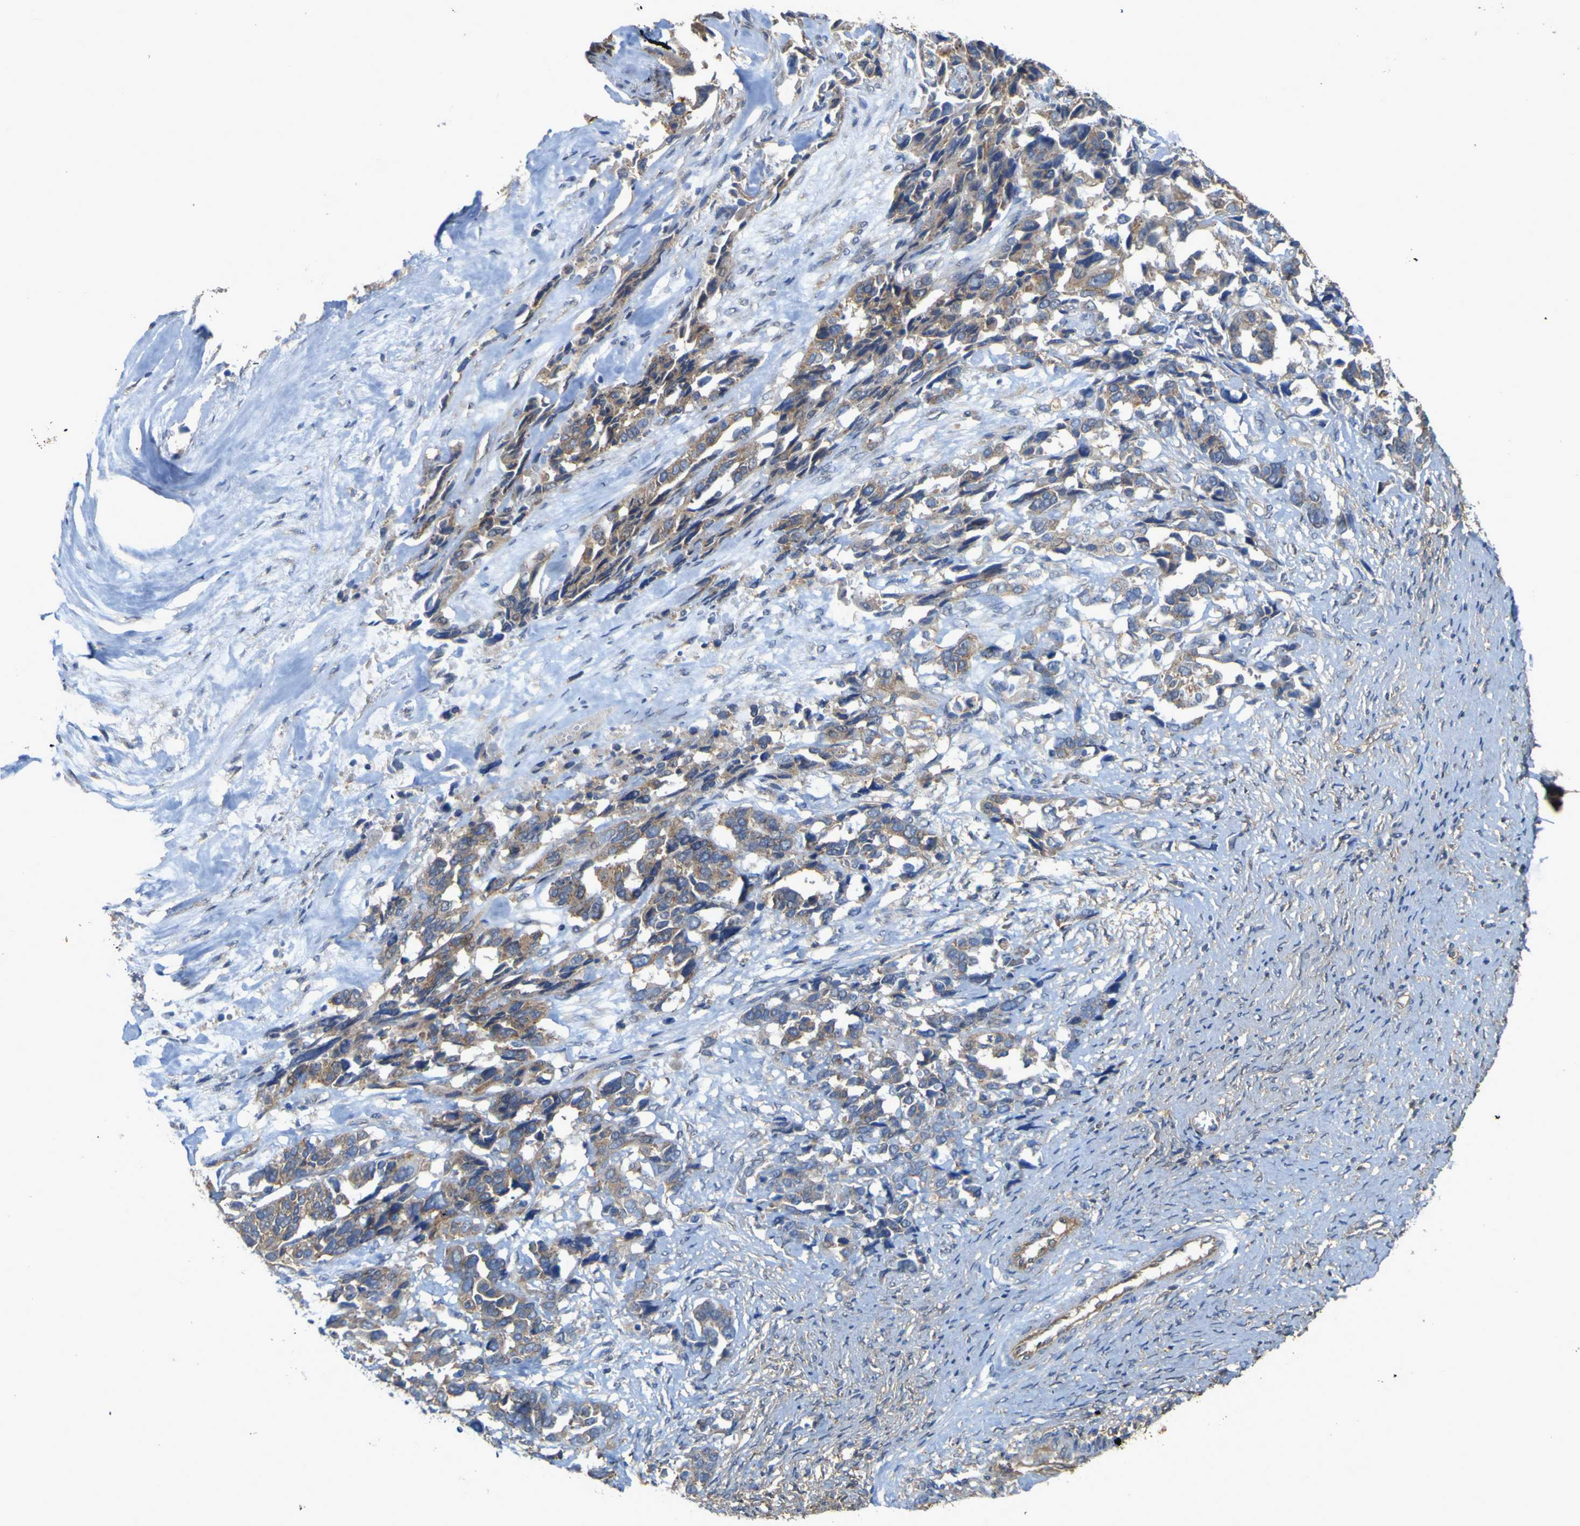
{"staining": {"intensity": "moderate", "quantity": ">75%", "location": "cytoplasmic/membranous"}, "tissue": "ovarian cancer", "cell_type": "Tumor cells", "image_type": "cancer", "snomed": [{"axis": "morphology", "description": "Cystadenocarcinoma, serous, NOS"}, {"axis": "topography", "description": "Ovary"}], "caption": "Ovarian serous cystadenocarcinoma stained with immunohistochemistry (IHC) demonstrates moderate cytoplasmic/membranous staining in about >75% of tumor cells. The staining is performed using DAB brown chromogen to label protein expression. The nuclei are counter-stained blue using hematoxylin.", "gene": "TNFSF15", "patient": {"sex": "female", "age": 44}}